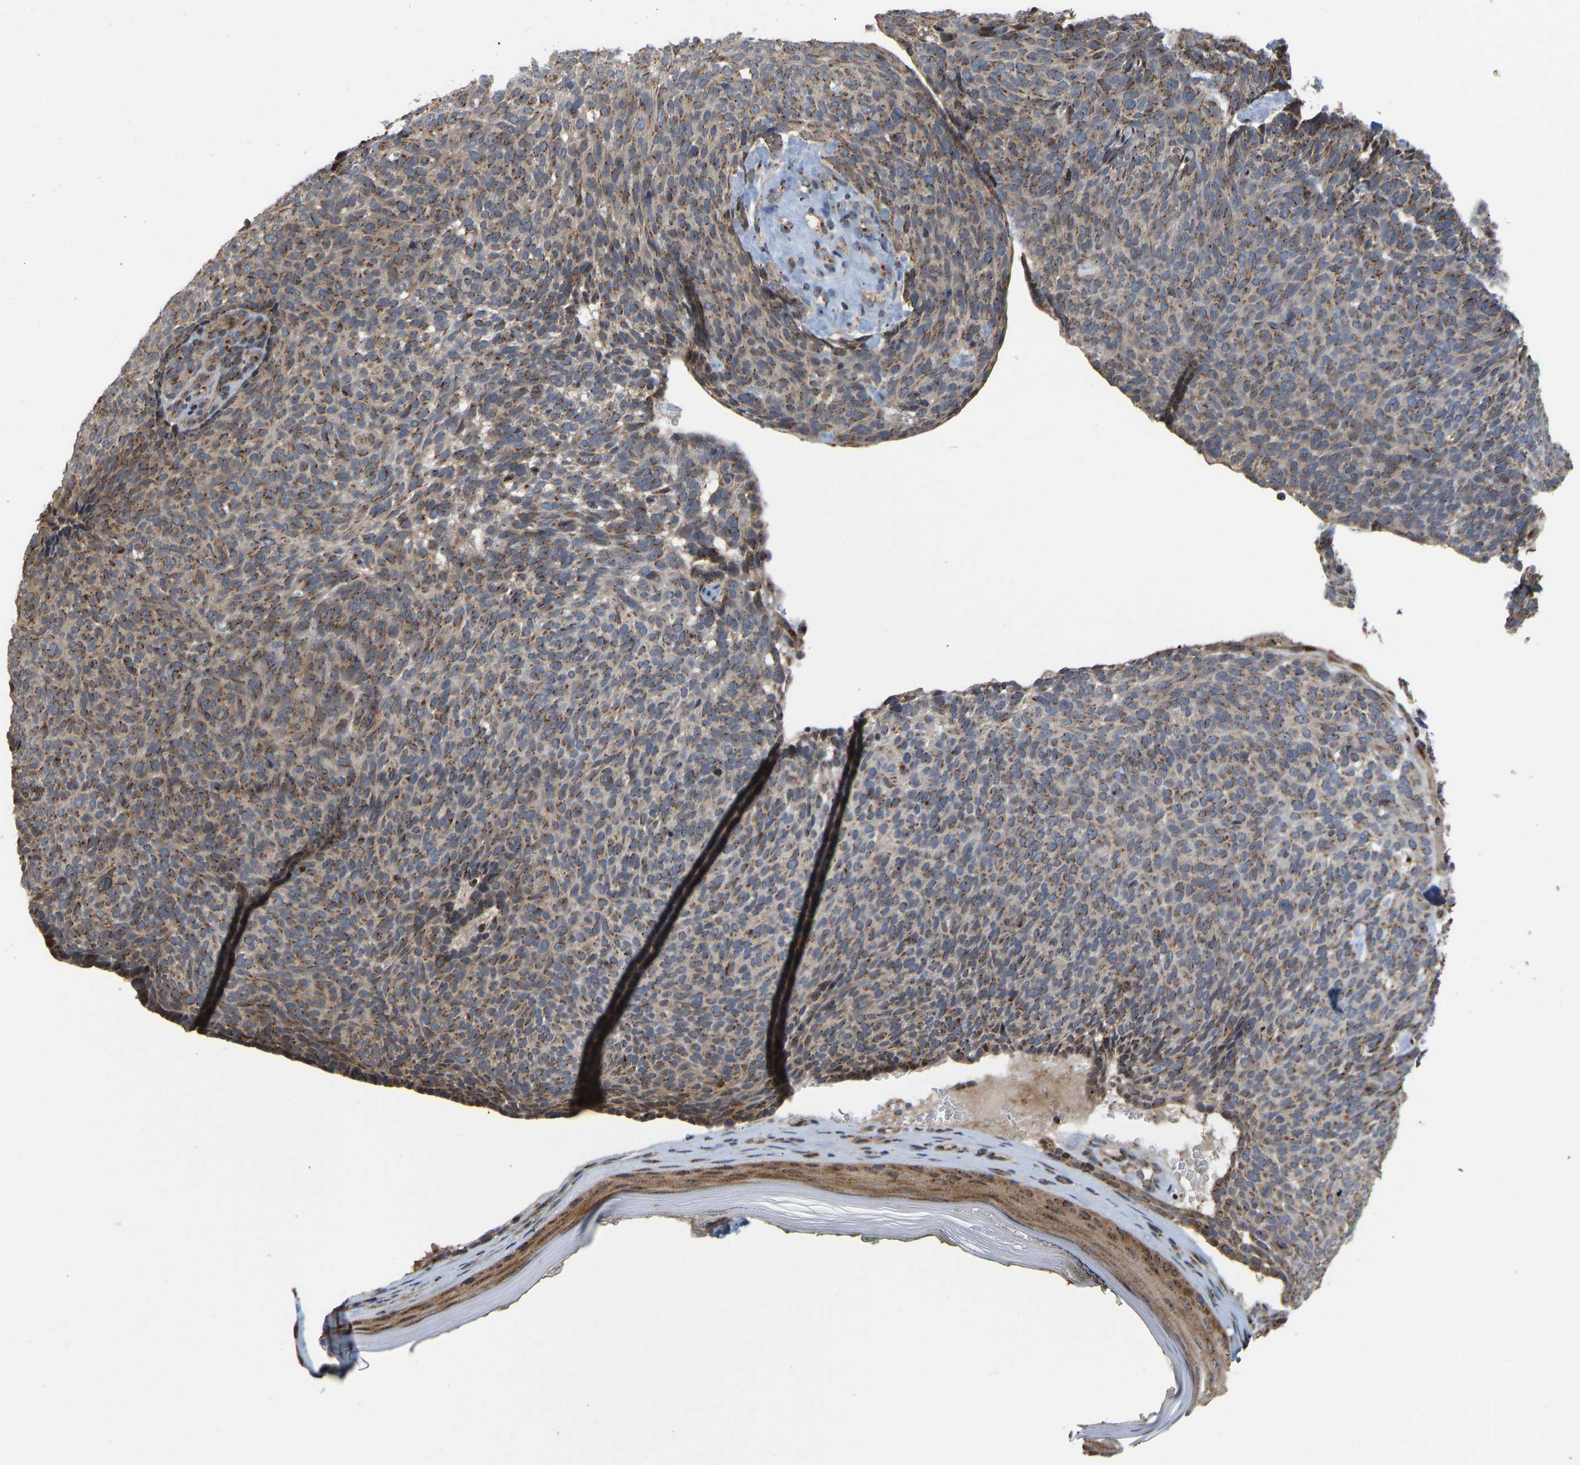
{"staining": {"intensity": "moderate", "quantity": ">75%", "location": "cytoplasmic/membranous"}, "tissue": "skin cancer", "cell_type": "Tumor cells", "image_type": "cancer", "snomed": [{"axis": "morphology", "description": "Basal cell carcinoma"}, {"axis": "topography", "description": "Skin"}], "caption": "A photomicrograph of skin basal cell carcinoma stained for a protein exhibits moderate cytoplasmic/membranous brown staining in tumor cells.", "gene": "YIPF4", "patient": {"sex": "male", "age": 61}}